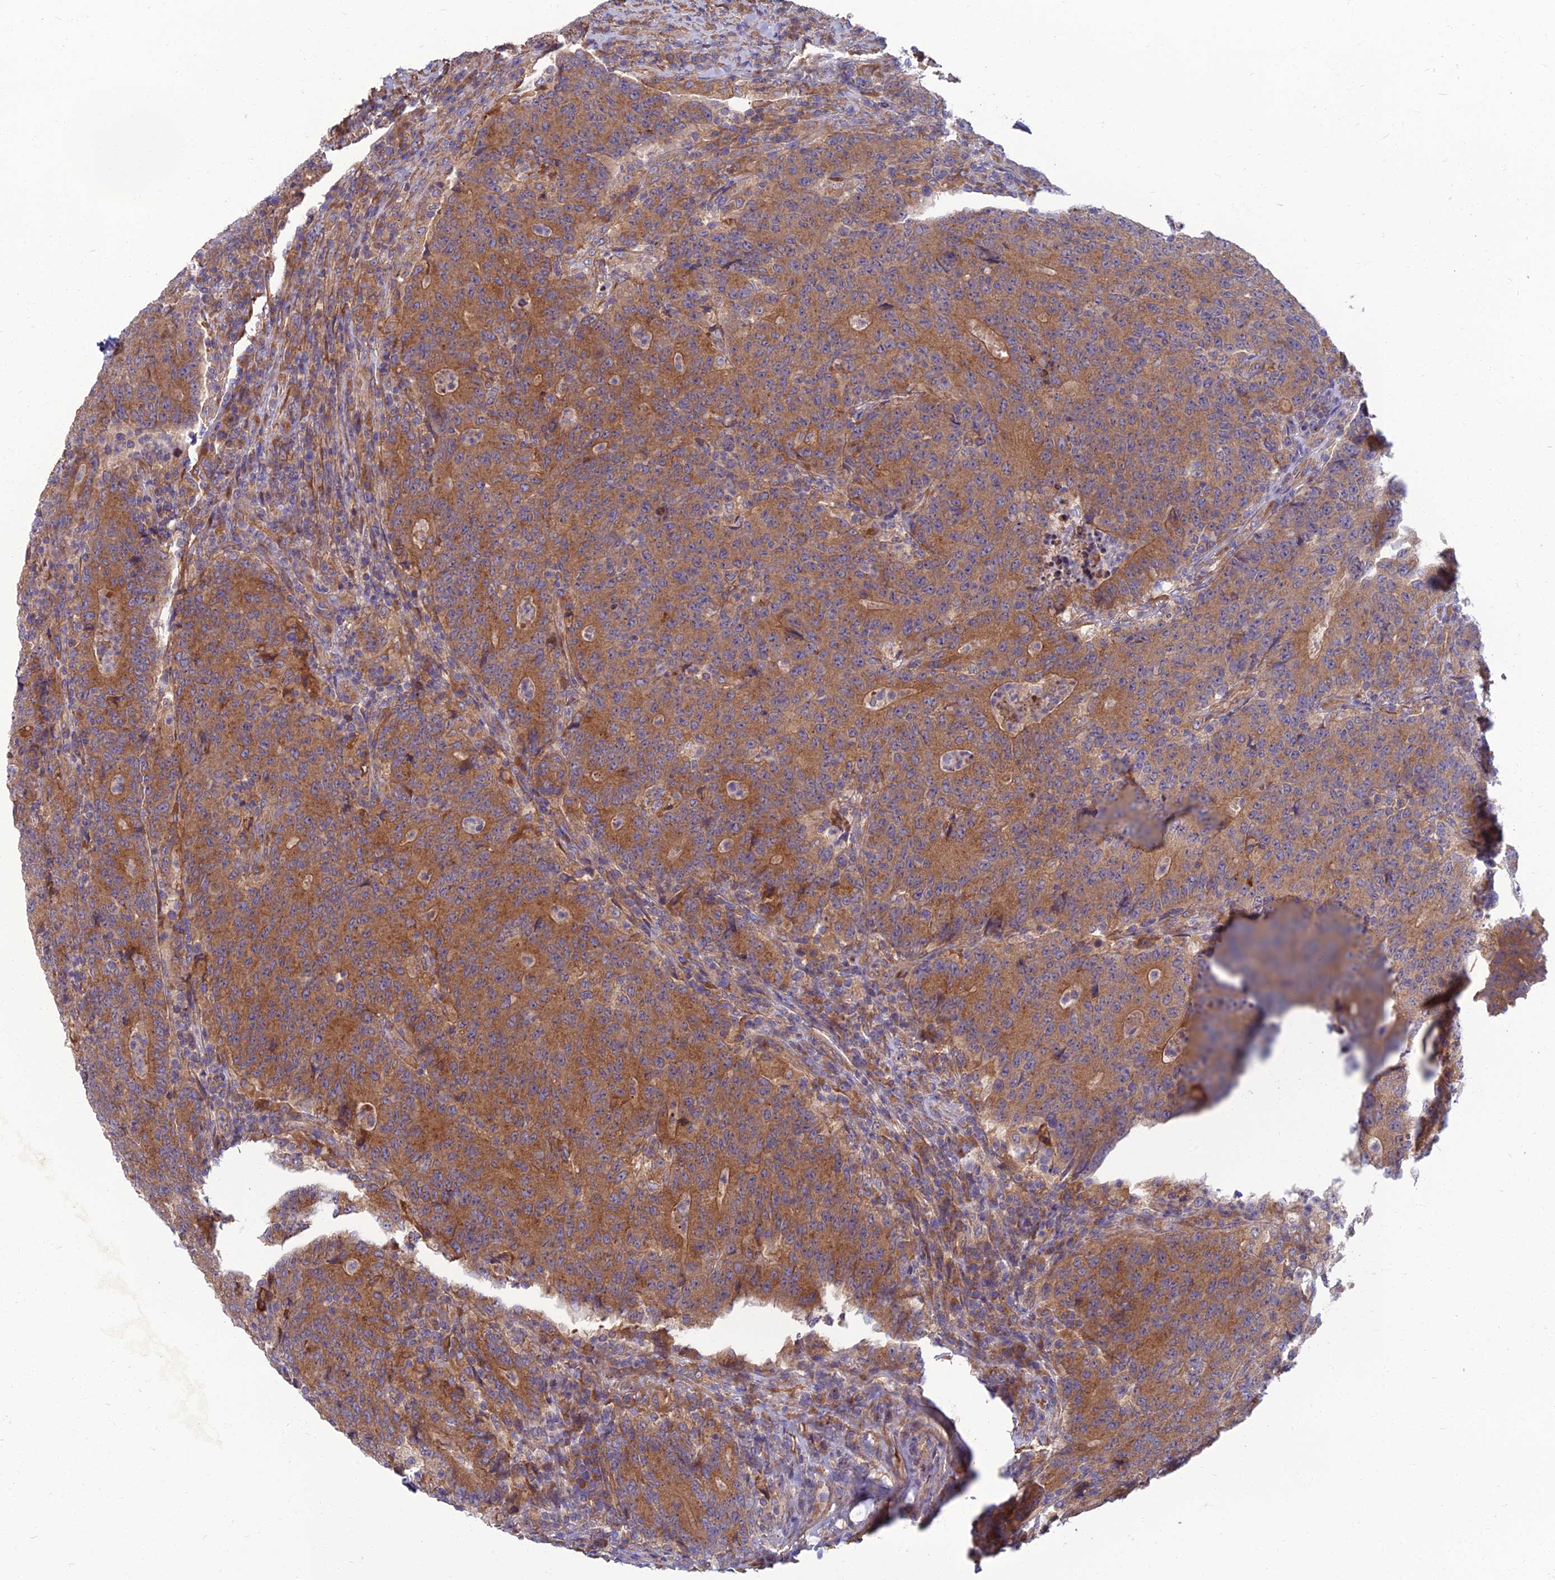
{"staining": {"intensity": "moderate", "quantity": ">75%", "location": "cytoplasmic/membranous"}, "tissue": "colorectal cancer", "cell_type": "Tumor cells", "image_type": "cancer", "snomed": [{"axis": "morphology", "description": "Adenocarcinoma, NOS"}, {"axis": "topography", "description": "Colon"}], "caption": "DAB (3,3'-diaminobenzidine) immunohistochemical staining of human colorectal adenocarcinoma demonstrates moderate cytoplasmic/membranous protein positivity in about >75% of tumor cells.", "gene": "WDR24", "patient": {"sex": "female", "age": 75}}